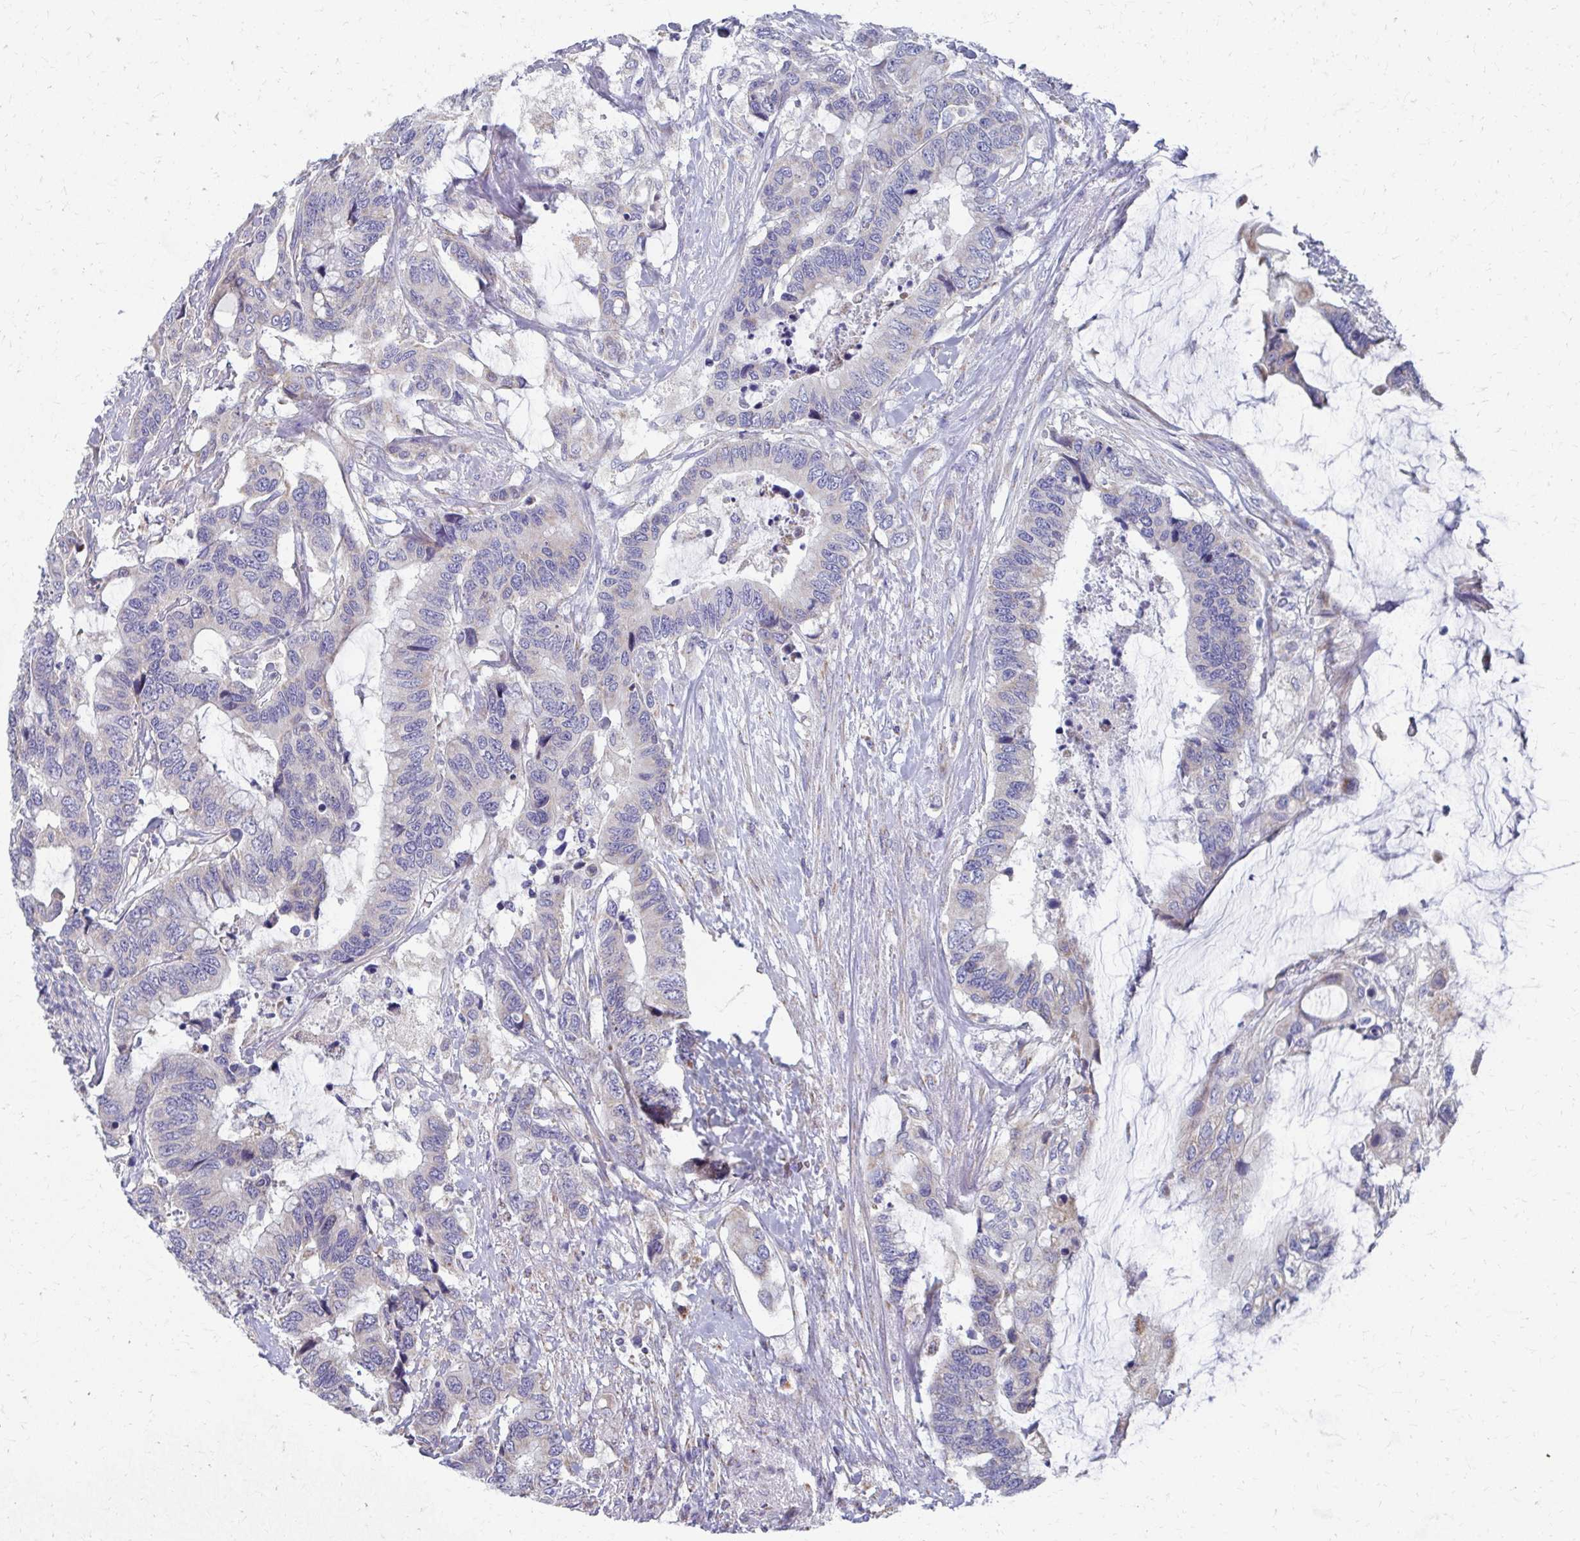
{"staining": {"intensity": "moderate", "quantity": "<25%", "location": "cytoplasmic/membranous"}, "tissue": "colorectal cancer", "cell_type": "Tumor cells", "image_type": "cancer", "snomed": [{"axis": "morphology", "description": "Adenocarcinoma, NOS"}, {"axis": "topography", "description": "Rectum"}], "caption": "Colorectal cancer stained with DAB (3,3'-diaminobenzidine) immunohistochemistry shows low levels of moderate cytoplasmic/membranous expression in approximately <25% of tumor cells. The protein of interest is stained brown, and the nuclei are stained in blue (DAB IHC with brightfield microscopy, high magnification).", "gene": "RCC1L", "patient": {"sex": "female", "age": 59}}